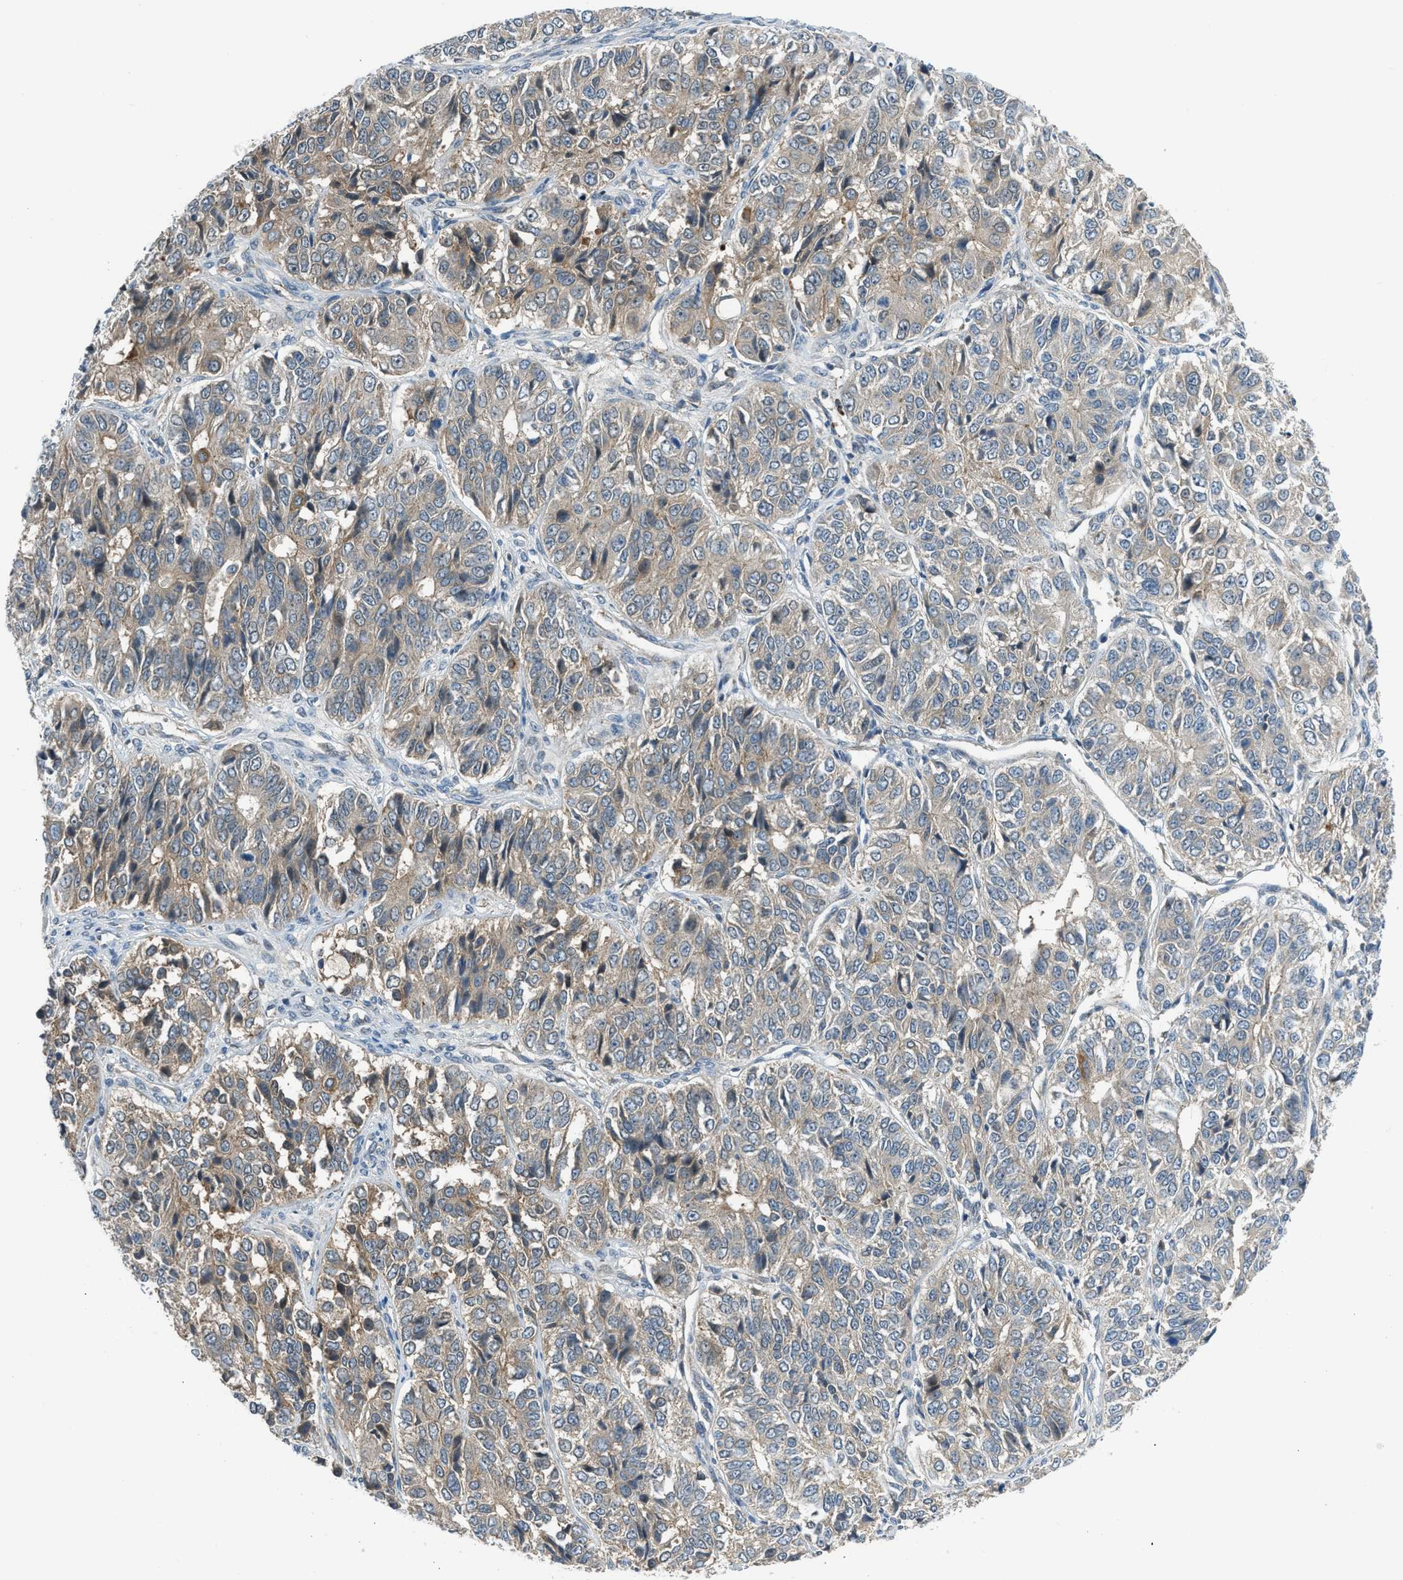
{"staining": {"intensity": "weak", "quantity": ">75%", "location": "cytoplasmic/membranous"}, "tissue": "ovarian cancer", "cell_type": "Tumor cells", "image_type": "cancer", "snomed": [{"axis": "morphology", "description": "Carcinoma, endometroid"}, {"axis": "topography", "description": "Ovary"}], "caption": "Immunohistochemistry staining of ovarian endometroid carcinoma, which displays low levels of weak cytoplasmic/membranous expression in about >75% of tumor cells indicating weak cytoplasmic/membranous protein expression. The staining was performed using DAB (brown) for protein detection and nuclei were counterstained in hematoxylin (blue).", "gene": "SESN2", "patient": {"sex": "female", "age": 51}}